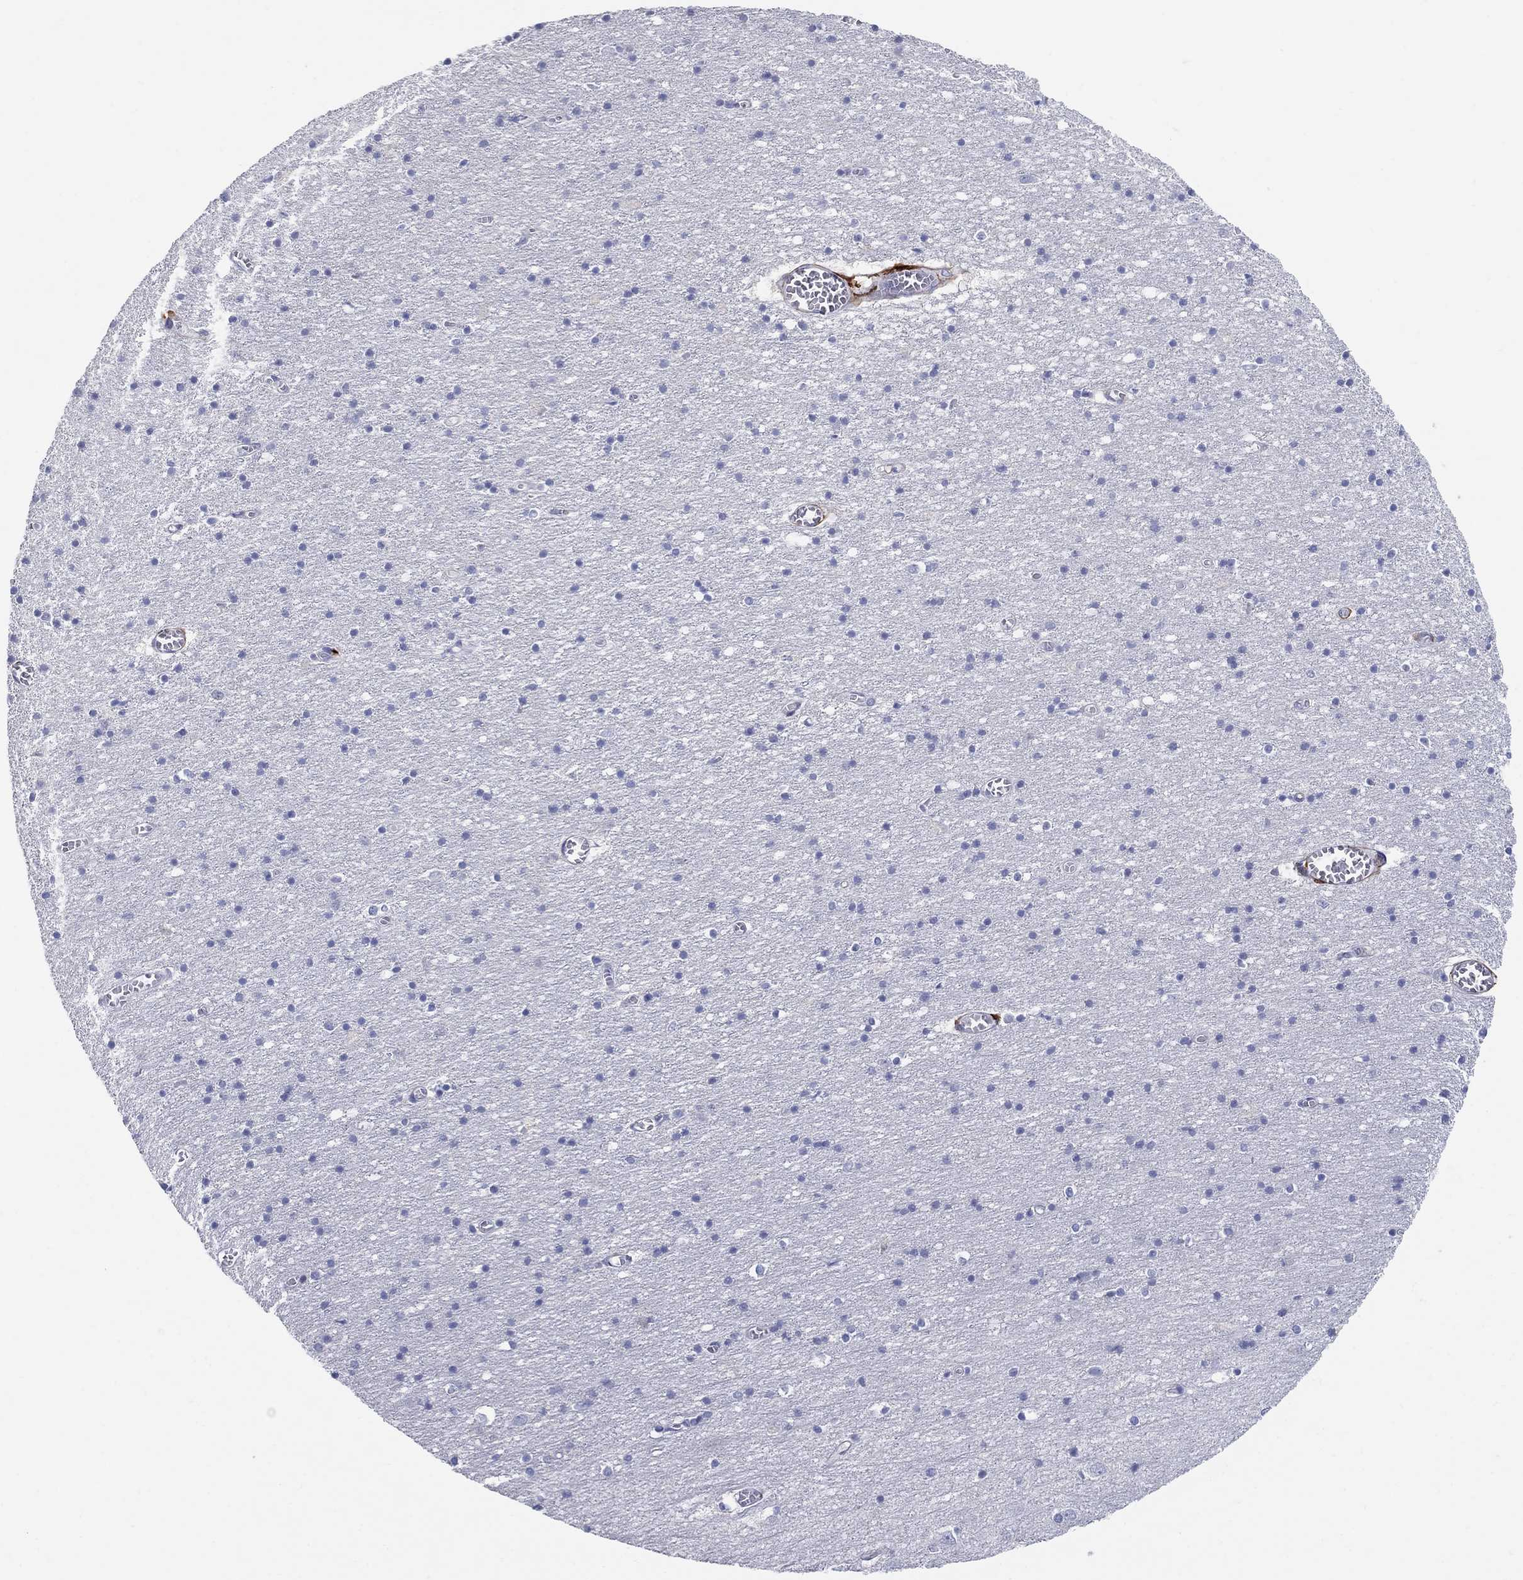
{"staining": {"intensity": "negative", "quantity": "none", "location": "none"}, "tissue": "cerebral cortex", "cell_type": "Endothelial cells", "image_type": "normal", "snomed": [{"axis": "morphology", "description": "Normal tissue, NOS"}, {"axis": "topography", "description": "Cerebral cortex"}], "caption": "Micrograph shows no significant protein staining in endothelial cells of benign cerebral cortex.", "gene": "AKR1C1", "patient": {"sex": "male", "age": 70}}